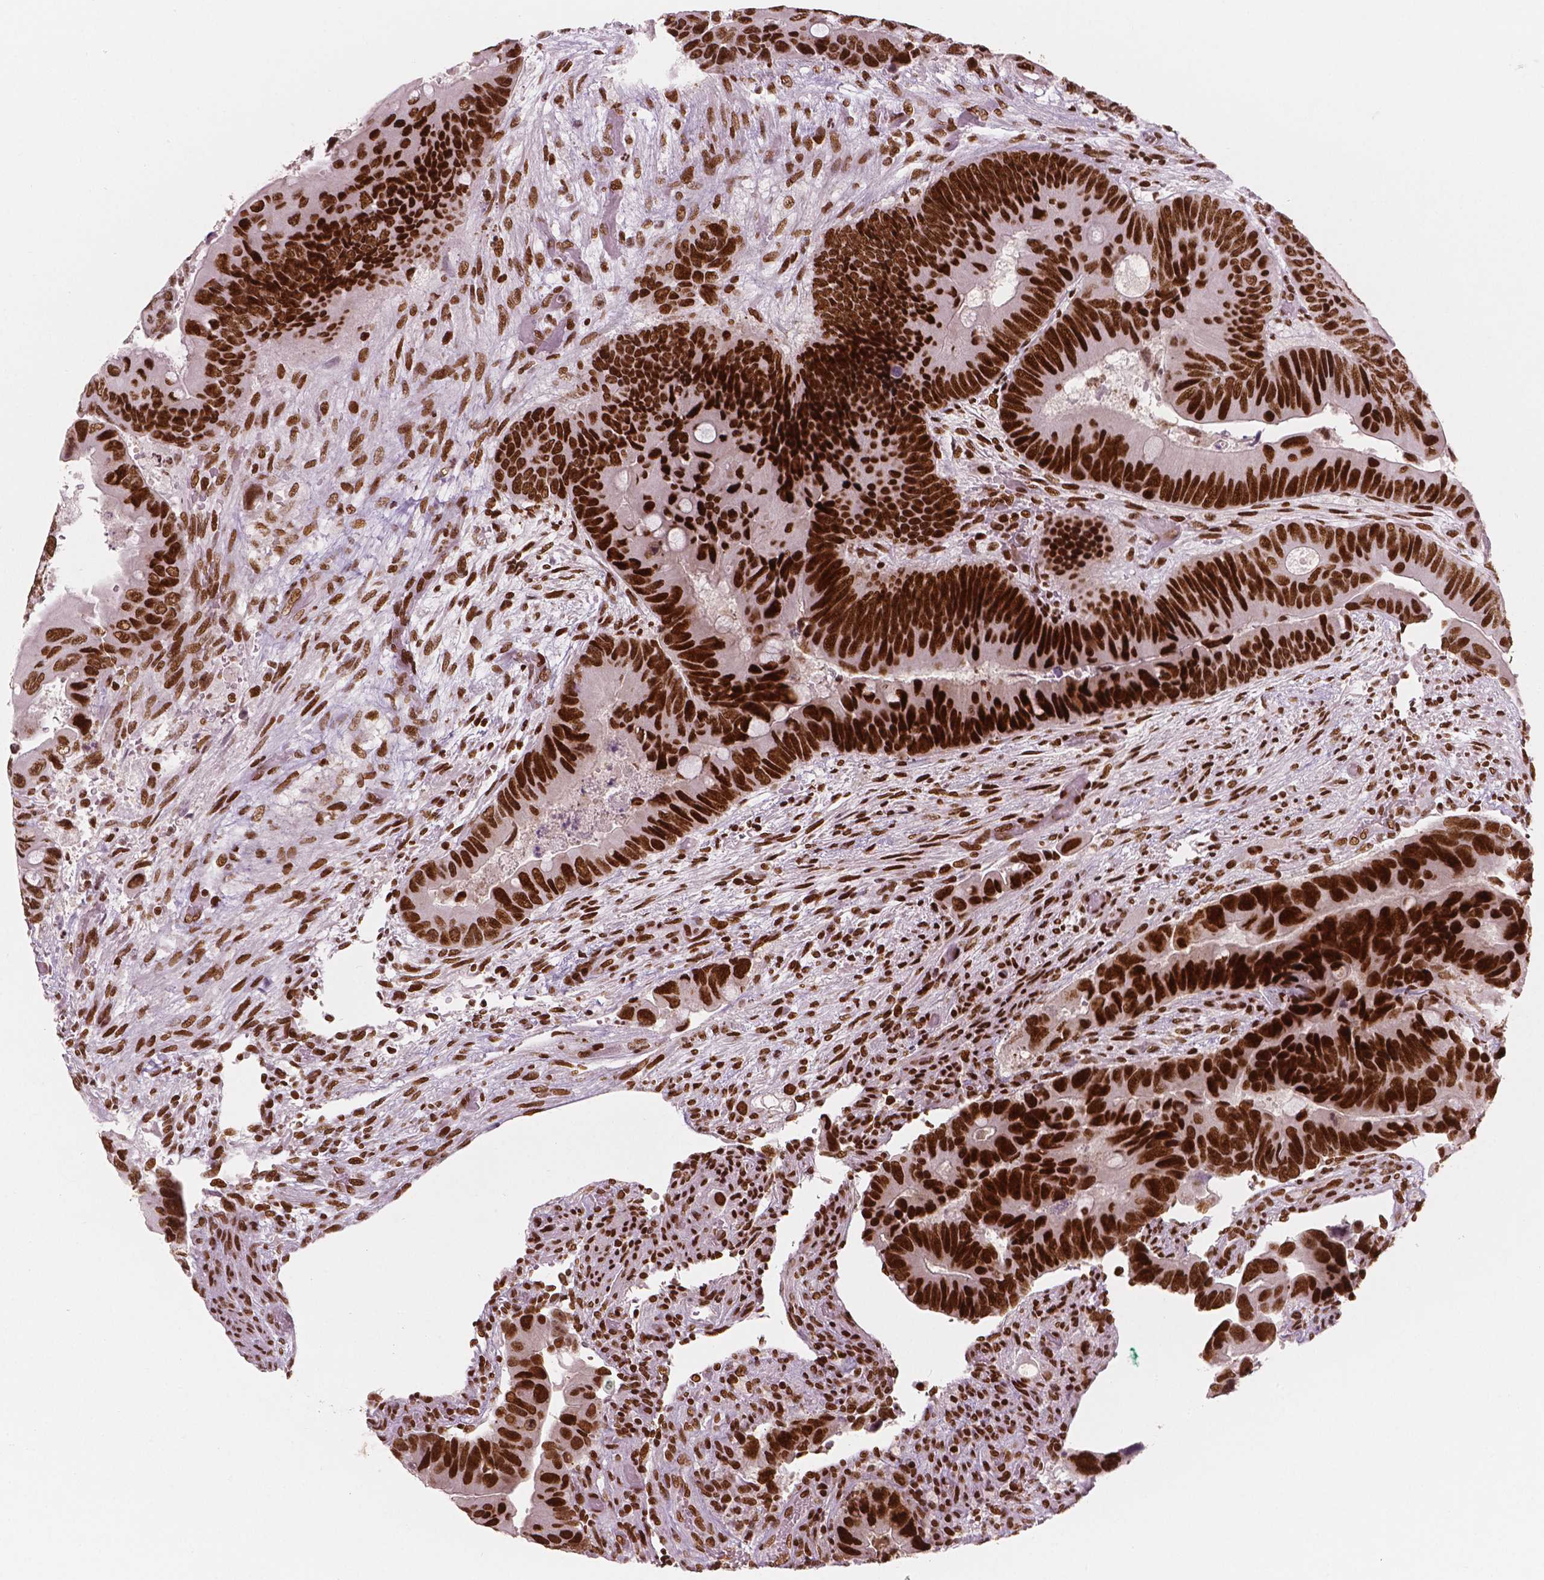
{"staining": {"intensity": "strong", "quantity": ">75%", "location": "nuclear"}, "tissue": "colorectal cancer", "cell_type": "Tumor cells", "image_type": "cancer", "snomed": [{"axis": "morphology", "description": "Adenocarcinoma, NOS"}, {"axis": "topography", "description": "Rectum"}], "caption": "Human adenocarcinoma (colorectal) stained with a brown dye exhibits strong nuclear positive staining in approximately >75% of tumor cells.", "gene": "BRD4", "patient": {"sex": "male", "age": 63}}